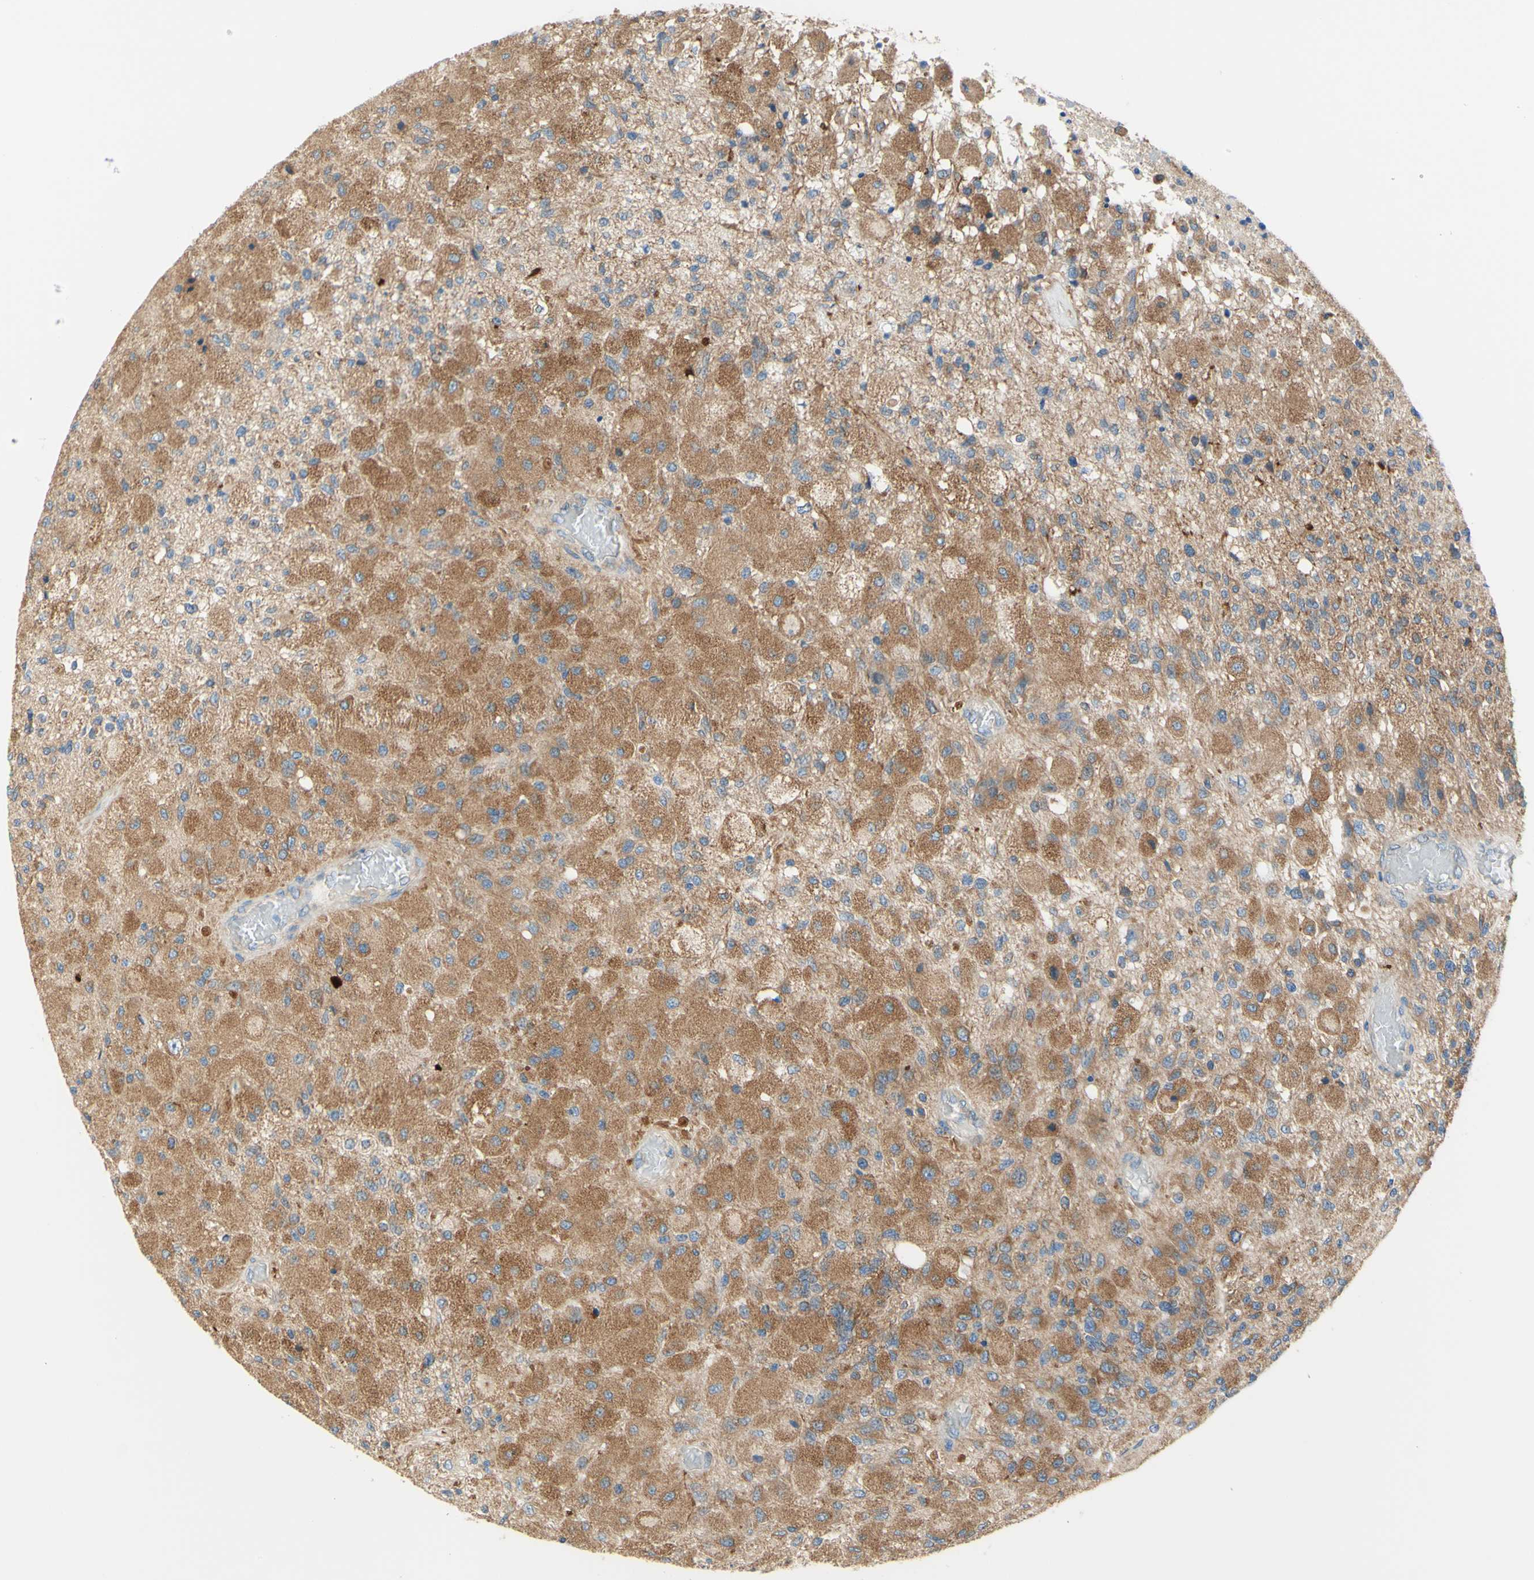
{"staining": {"intensity": "moderate", "quantity": "25%-75%", "location": "cytoplasmic/membranous"}, "tissue": "glioma", "cell_type": "Tumor cells", "image_type": "cancer", "snomed": [{"axis": "morphology", "description": "Normal tissue, NOS"}, {"axis": "morphology", "description": "Glioma, malignant, High grade"}, {"axis": "topography", "description": "Cerebral cortex"}], "caption": "Immunohistochemical staining of glioma shows medium levels of moderate cytoplasmic/membranous positivity in approximately 25%-75% of tumor cells.", "gene": "RETREG2", "patient": {"sex": "male", "age": 77}}